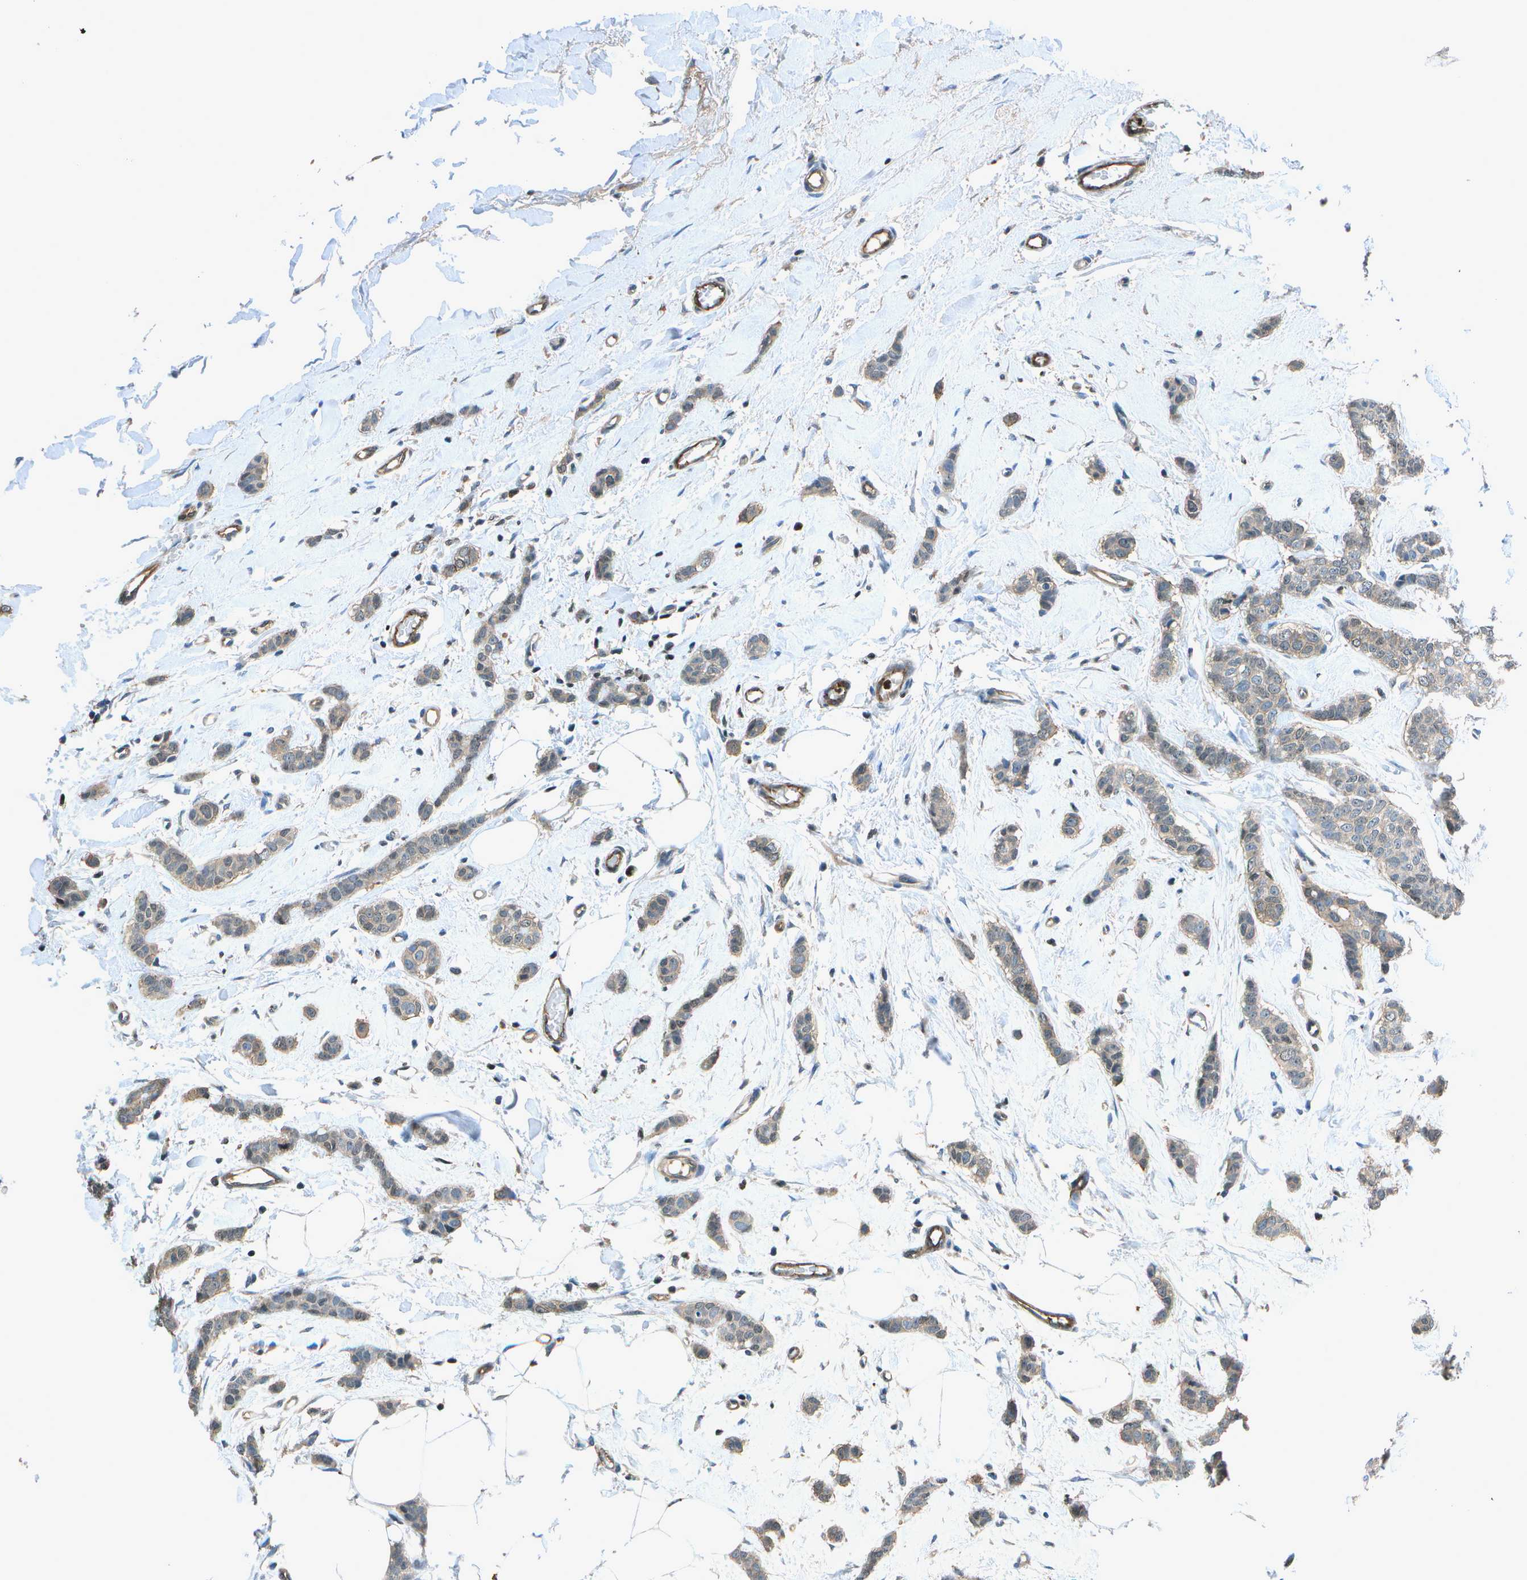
{"staining": {"intensity": "weak", "quantity": ">75%", "location": "cytoplasmic/membranous"}, "tissue": "breast cancer", "cell_type": "Tumor cells", "image_type": "cancer", "snomed": [{"axis": "morphology", "description": "Lobular carcinoma"}, {"axis": "topography", "description": "Skin"}, {"axis": "topography", "description": "Breast"}], "caption": "Immunohistochemical staining of human breast cancer (lobular carcinoma) displays weak cytoplasmic/membranous protein expression in approximately >75% of tumor cells. Using DAB (3,3'-diaminobenzidine) (brown) and hematoxylin (blue) stains, captured at high magnification using brightfield microscopy.", "gene": "PDLIM1", "patient": {"sex": "female", "age": 46}}